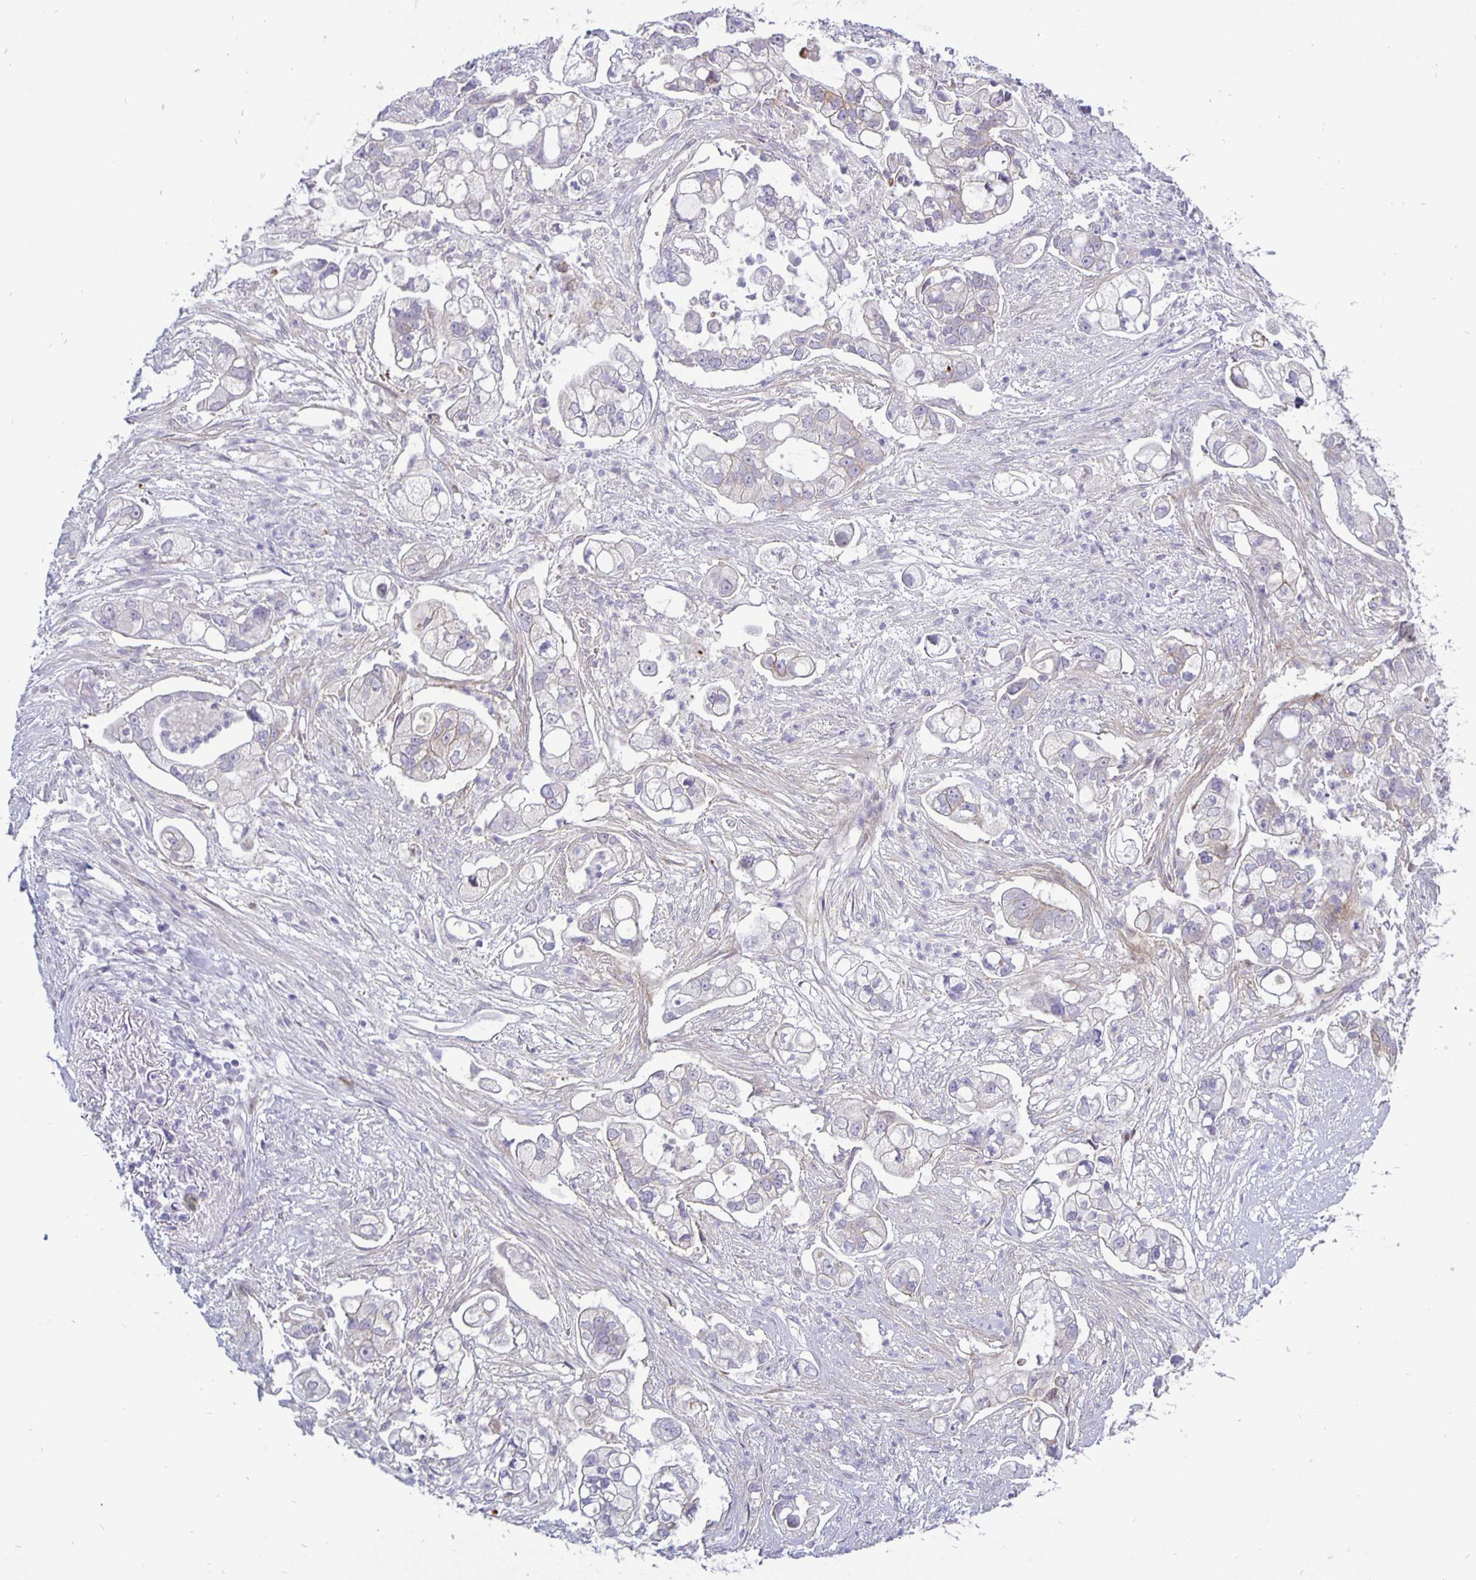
{"staining": {"intensity": "negative", "quantity": "none", "location": "none"}, "tissue": "pancreatic cancer", "cell_type": "Tumor cells", "image_type": "cancer", "snomed": [{"axis": "morphology", "description": "Adenocarcinoma, NOS"}, {"axis": "topography", "description": "Pancreas"}], "caption": "High power microscopy histopathology image of an immunohistochemistry micrograph of pancreatic cancer (adenocarcinoma), revealing no significant staining in tumor cells.", "gene": "ERBB2", "patient": {"sex": "female", "age": 69}}